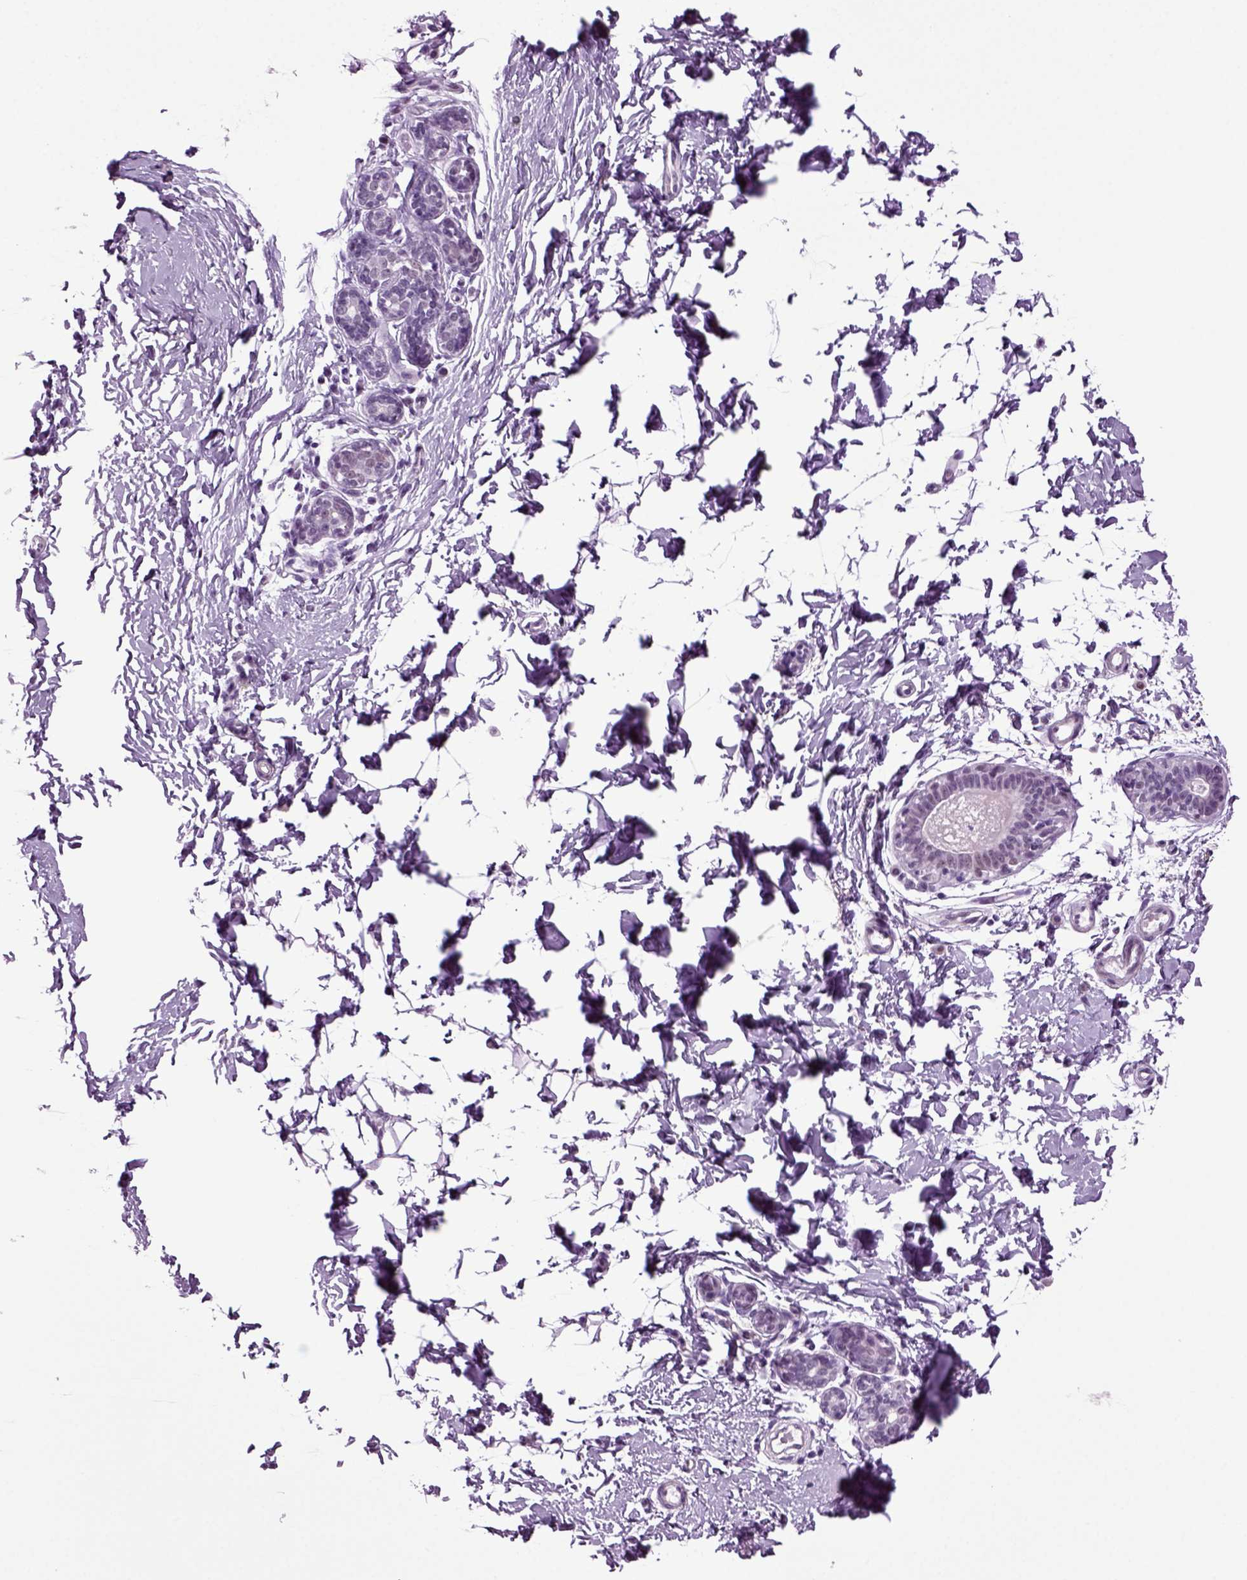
{"staining": {"intensity": "negative", "quantity": "none", "location": "none"}, "tissue": "breast", "cell_type": "Adipocytes", "image_type": "normal", "snomed": [{"axis": "morphology", "description": "Normal tissue, NOS"}, {"axis": "topography", "description": "Breast"}], "caption": "Adipocytes show no significant protein expression in normal breast. (DAB immunohistochemistry (IHC), high magnification).", "gene": "RFX3", "patient": {"sex": "female", "age": 37}}